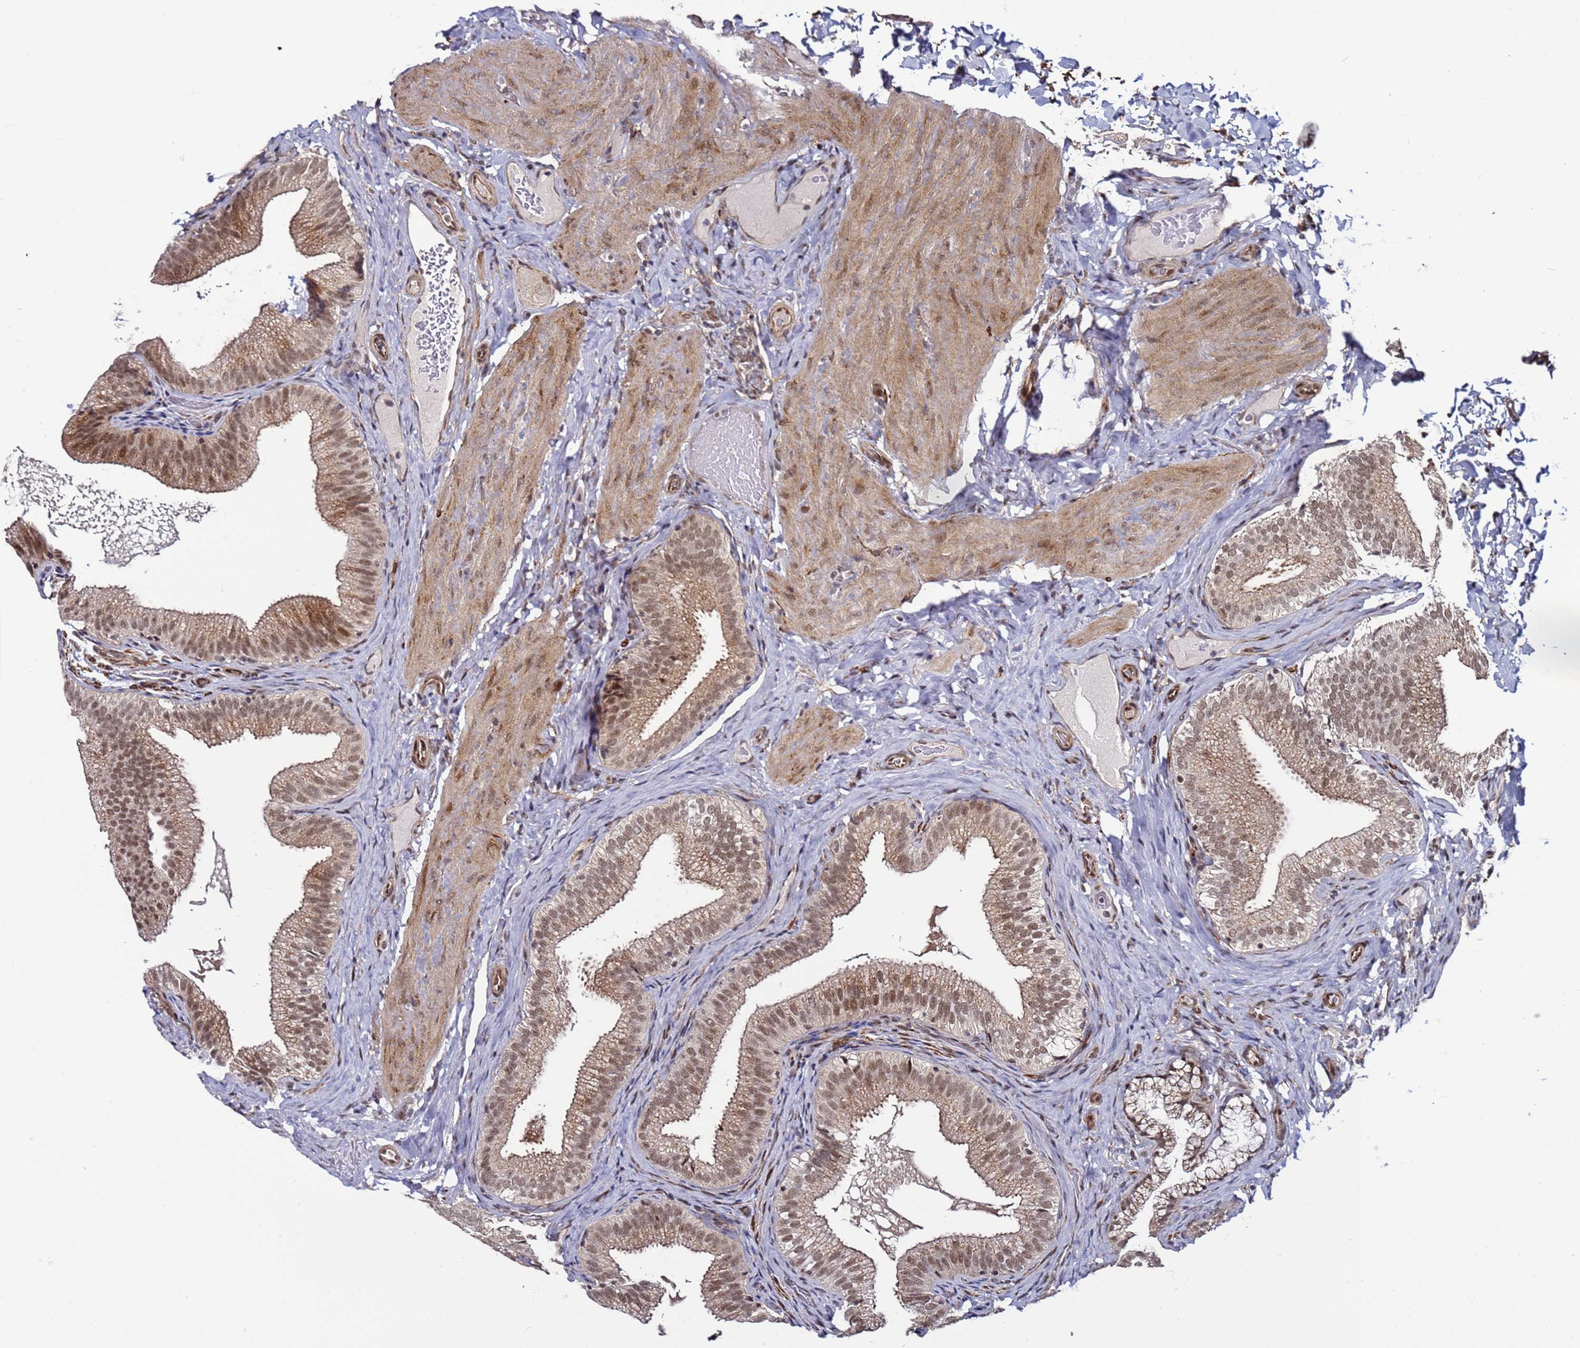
{"staining": {"intensity": "moderate", "quantity": ">75%", "location": "cytoplasmic/membranous,nuclear"}, "tissue": "gallbladder", "cell_type": "Glandular cells", "image_type": "normal", "snomed": [{"axis": "morphology", "description": "Normal tissue, NOS"}, {"axis": "topography", "description": "Gallbladder"}], "caption": "This is a micrograph of IHC staining of benign gallbladder, which shows moderate staining in the cytoplasmic/membranous,nuclear of glandular cells.", "gene": "POLR2D", "patient": {"sex": "female", "age": 30}}